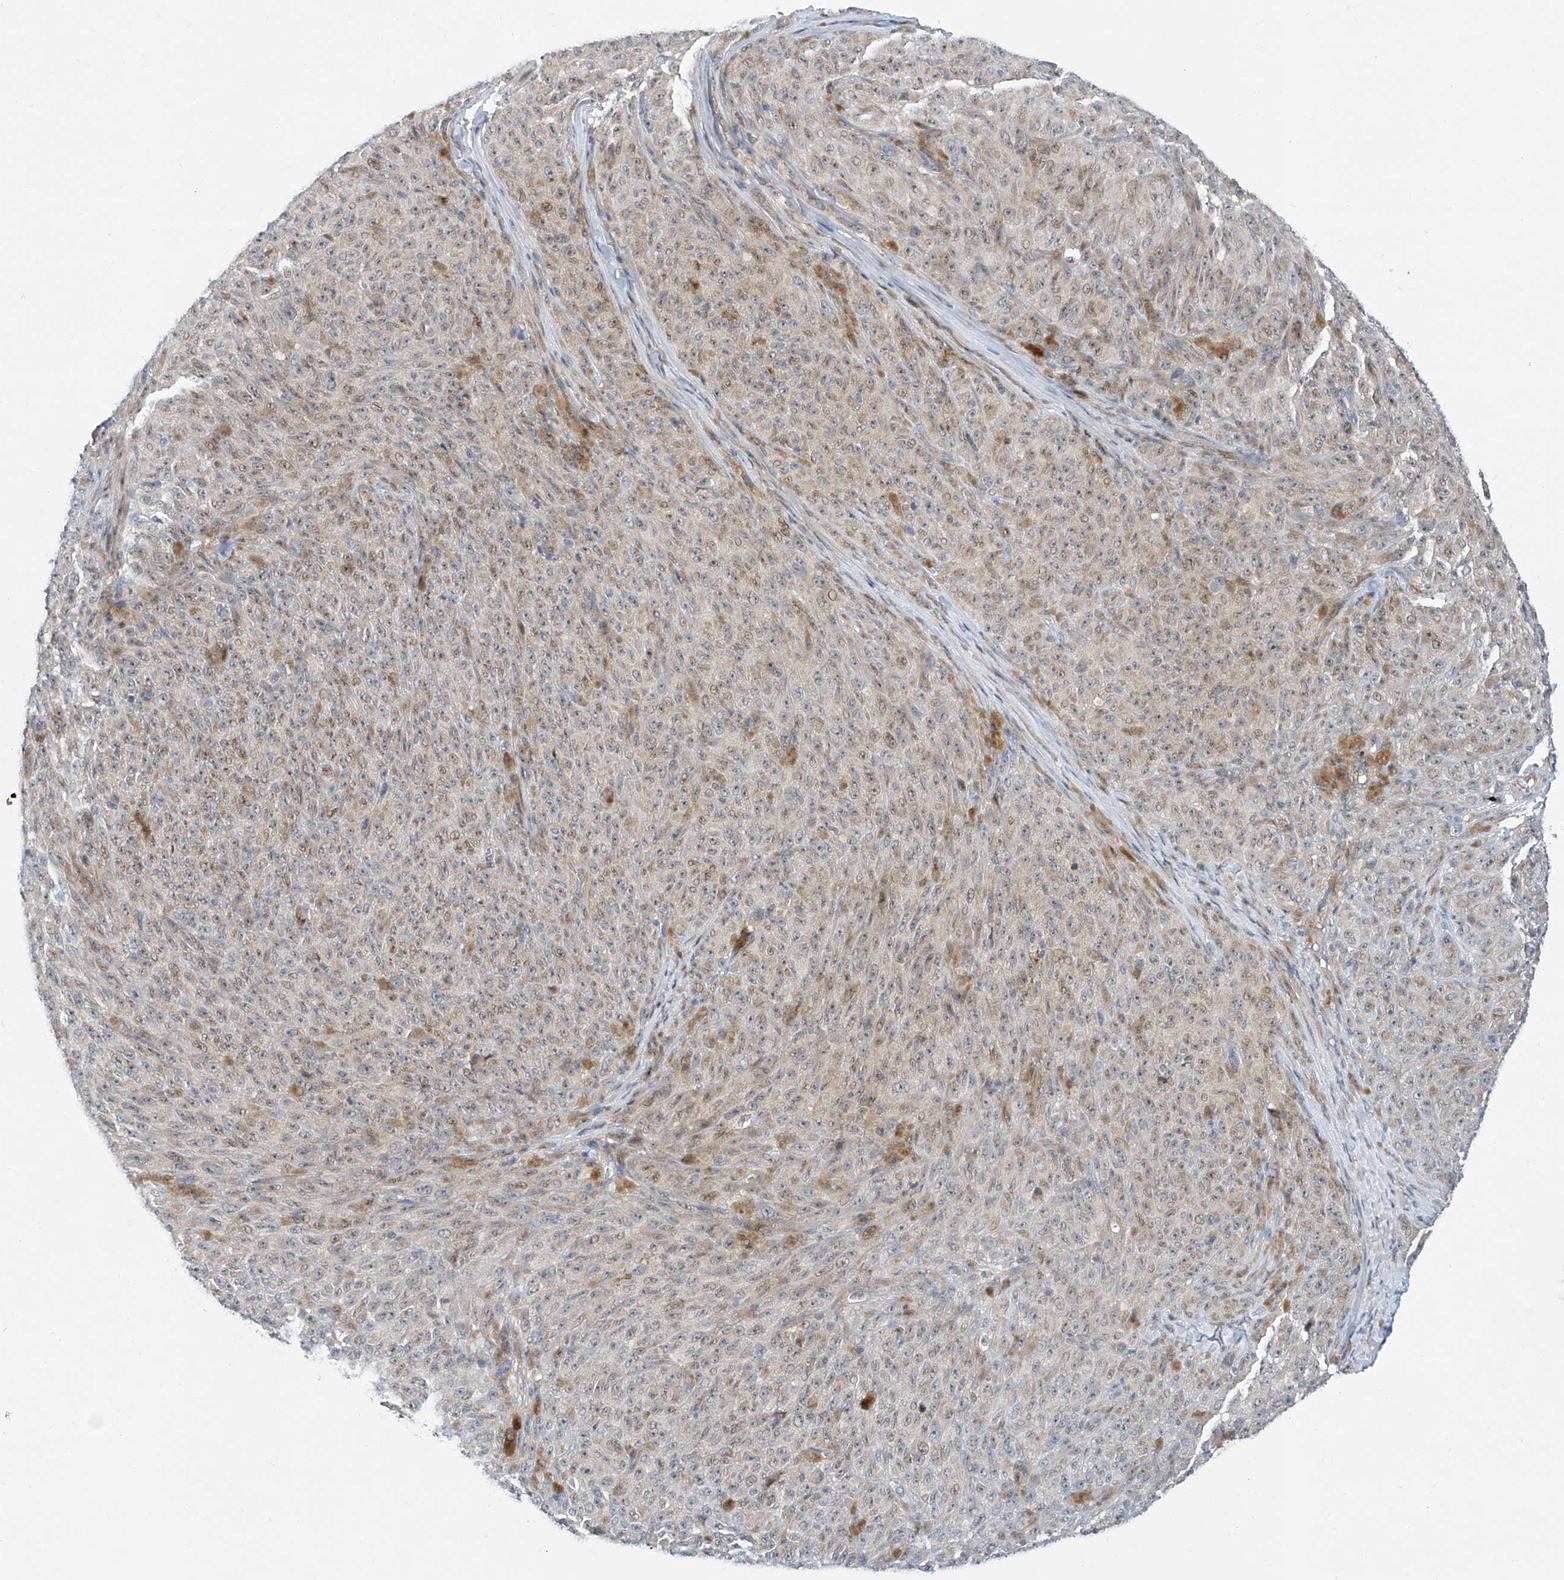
{"staining": {"intensity": "weak", "quantity": "25%-75%", "location": "nuclear"}, "tissue": "melanoma", "cell_type": "Tumor cells", "image_type": "cancer", "snomed": [{"axis": "morphology", "description": "Malignant melanoma, NOS"}, {"axis": "topography", "description": "Skin"}], "caption": "Brown immunohistochemical staining in malignant melanoma exhibits weak nuclear expression in approximately 25%-75% of tumor cells.", "gene": "CLDND1", "patient": {"sex": "female", "age": 82}}